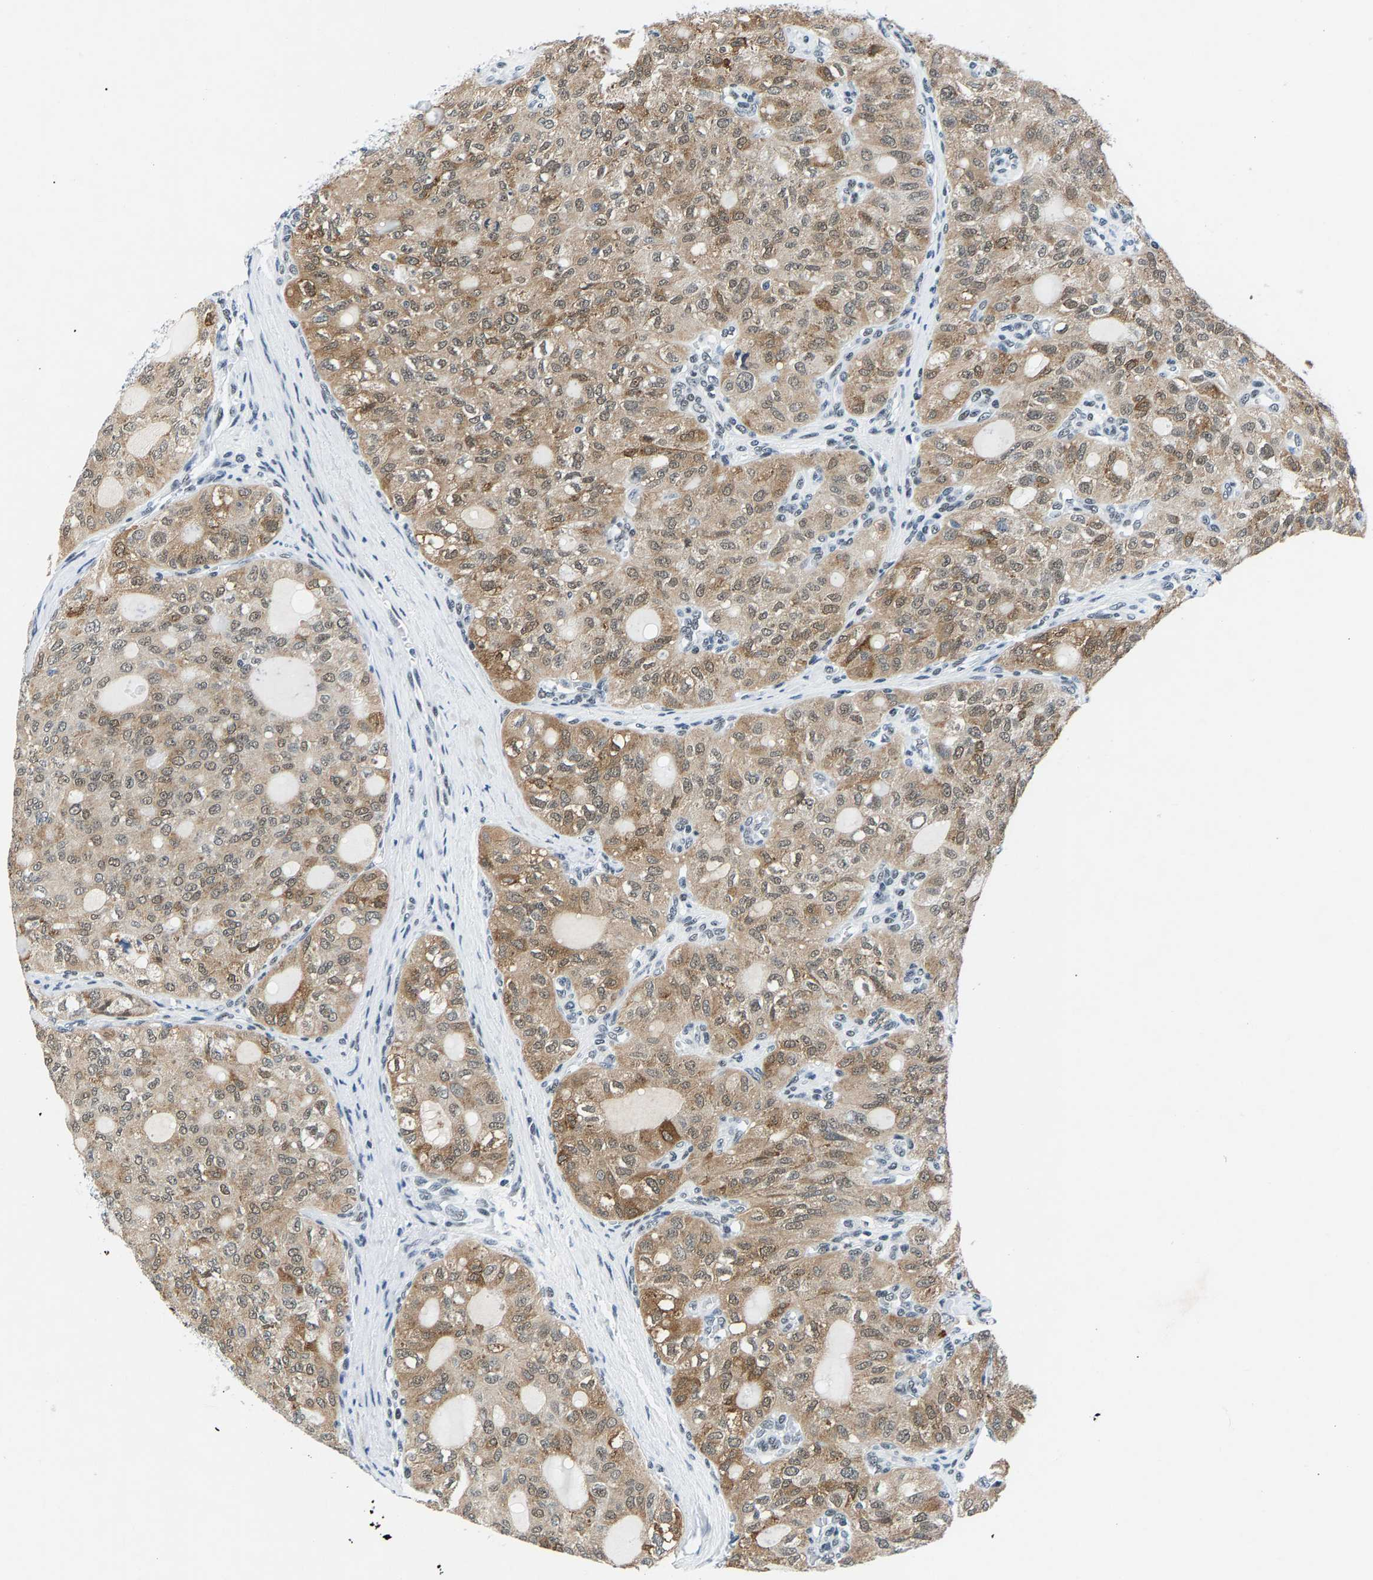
{"staining": {"intensity": "moderate", "quantity": "25%-75%", "location": "cytoplasmic/membranous,nuclear"}, "tissue": "thyroid cancer", "cell_type": "Tumor cells", "image_type": "cancer", "snomed": [{"axis": "morphology", "description": "Follicular adenoma carcinoma, NOS"}, {"axis": "topography", "description": "Thyroid gland"}], "caption": "A histopathology image showing moderate cytoplasmic/membranous and nuclear positivity in about 25%-75% of tumor cells in thyroid follicular adenoma carcinoma, as visualized by brown immunohistochemical staining.", "gene": "ATF2", "patient": {"sex": "male", "age": 75}}